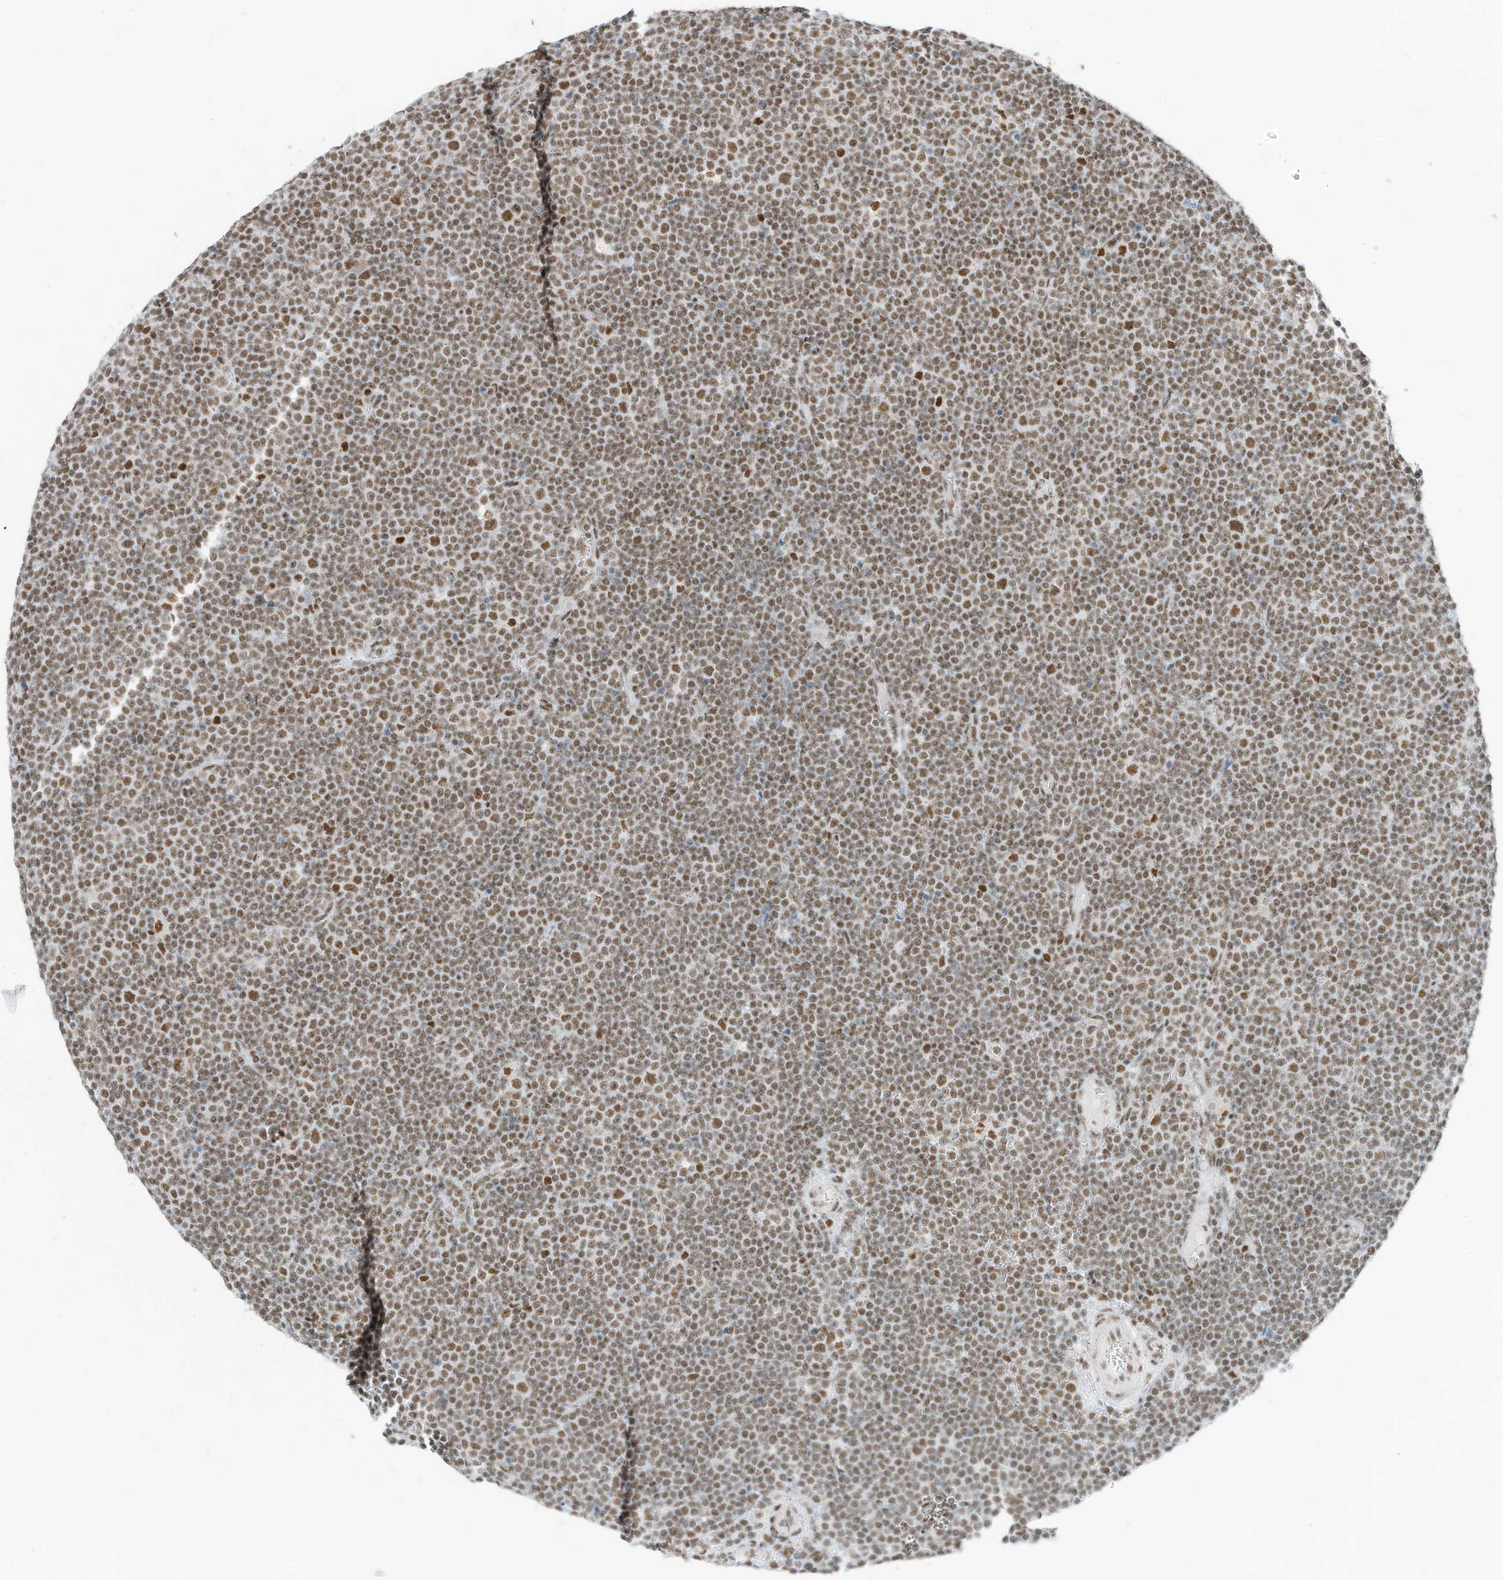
{"staining": {"intensity": "moderate", "quantity": ">75%", "location": "nuclear"}, "tissue": "lymphoma", "cell_type": "Tumor cells", "image_type": "cancer", "snomed": [{"axis": "morphology", "description": "Malignant lymphoma, non-Hodgkin's type, Low grade"}, {"axis": "topography", "description": "Lymph node"}], "caption": "About >75% of tumor cells in lymphoma demonstrate moderate nuclear protein staining as visualized by brown immunohistochemical staining.", "gene": "SMARCA2", "patient": {"sex": "female", "age": 67}}